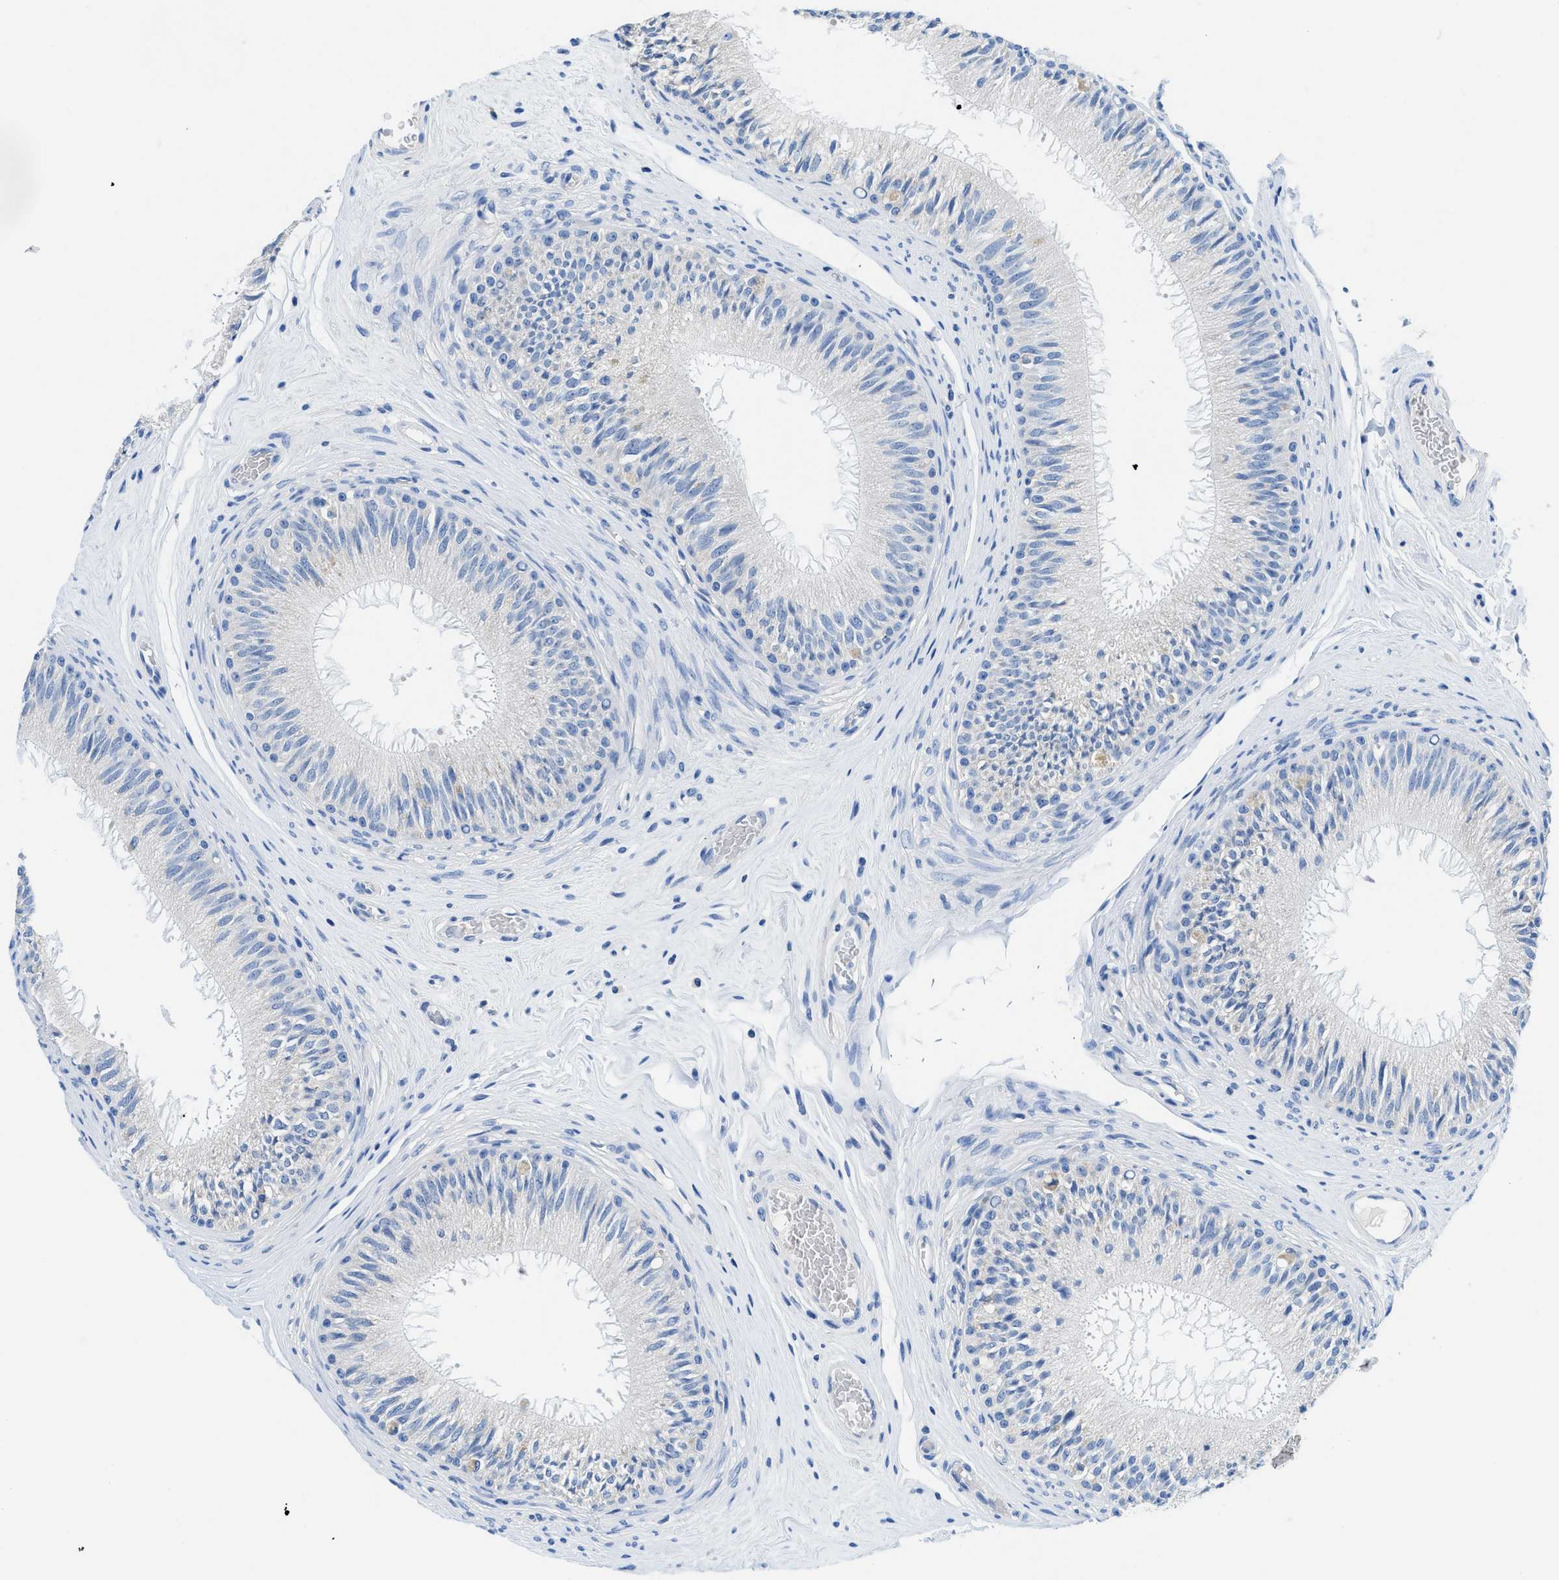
{"staining": {"intensity": "negative", "quantity": "none", "location": "none"}, "tissue": "epididymis", "cell_type": "Glandular cells", "image_type": "normal", "snomed": [{"axis": "morphology", "description": "Normal tissue, NOS"}, {"axis": "topography", "description": "Testis"}, {"axis": "topography", "description": "Epididymis"}], "caption": "Immunohistochemical staining of normal human epididymis demonstrates no significant expression in glandular cells.", "gene": "NEB", "patient": {"sex": "male", "age": 36}}